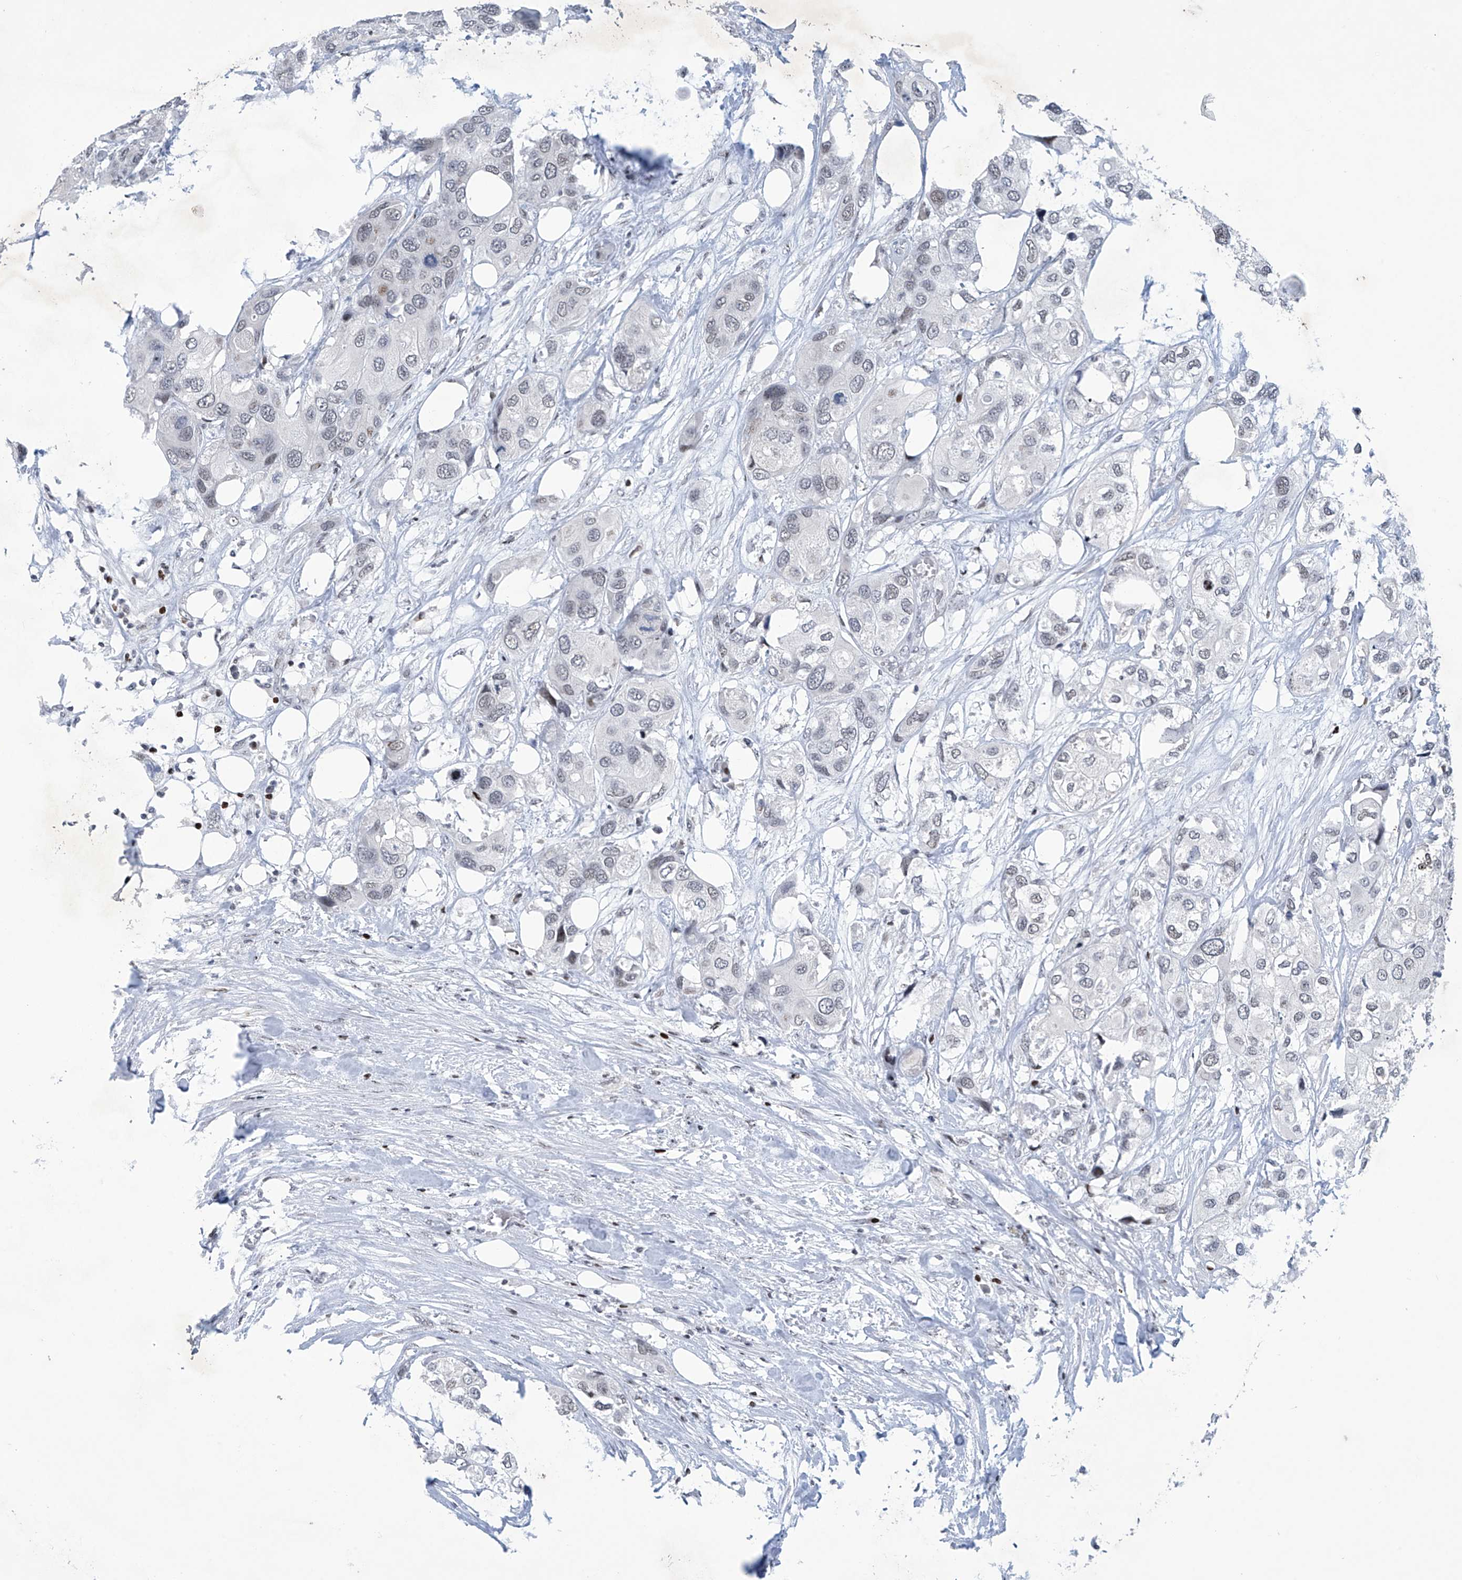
{"staining": {"intensity": "weak", "quantity": "<25%", "location": "nuclear"}, "tissue": "urothelial cancer", "cell_type": "Tumor cells", "image_type": "cancer", "snomed": [{"axis": "morphology", "description": "Urothelial carcinoma, High grade"}, {"axis": "topography", "description": "Urinary bladder"}], "caption": "DAB immunohistochemical staining of human urothelial cancer shows no significant positivity in tumor cells.", "gene": "RFX7", "patient": {"sex": "male", "age": 64}}